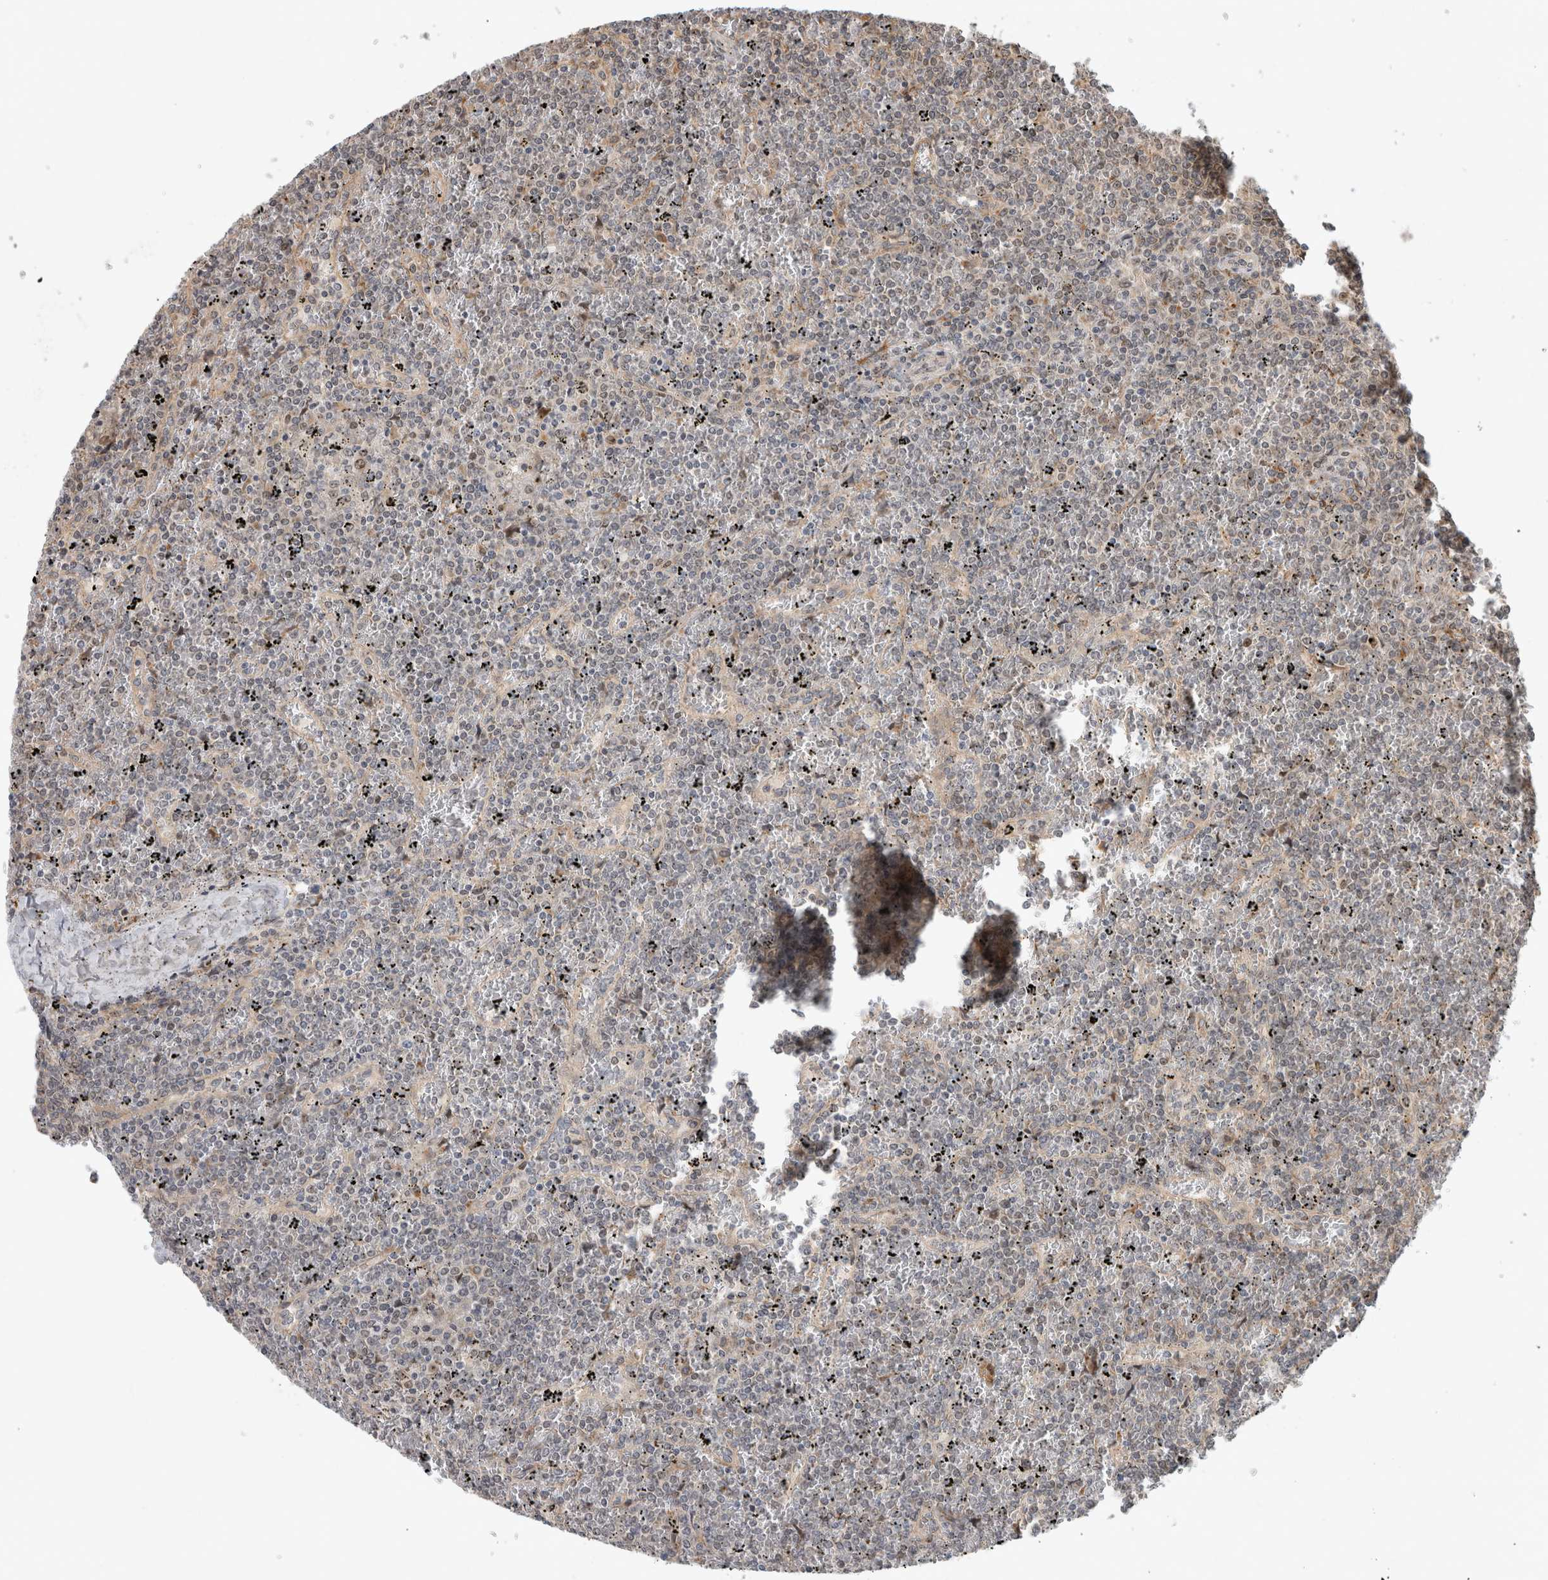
{"staining": {"intensity": "weak", "quantity": "<25%", "location": "nuclear"}, "tissue": "lymphoma", "cell_type": "Tumor cells", "image_type": "cancer", "snomed": [{"axis": "morphology", "description": "Malignant lymphoma, non-Hodgkin's type, Low grade"}, {"axis": "topography", "description": "Spleen"}], "caption": "A micrograph of human lymphoma is negative for staining in tumor cells. (DAB immunohistochemistry (IHC) visualized using brightfield microscopy, high magnification).", "gene": "NAB2", "patient": {"sex": "female", "age": 19}}